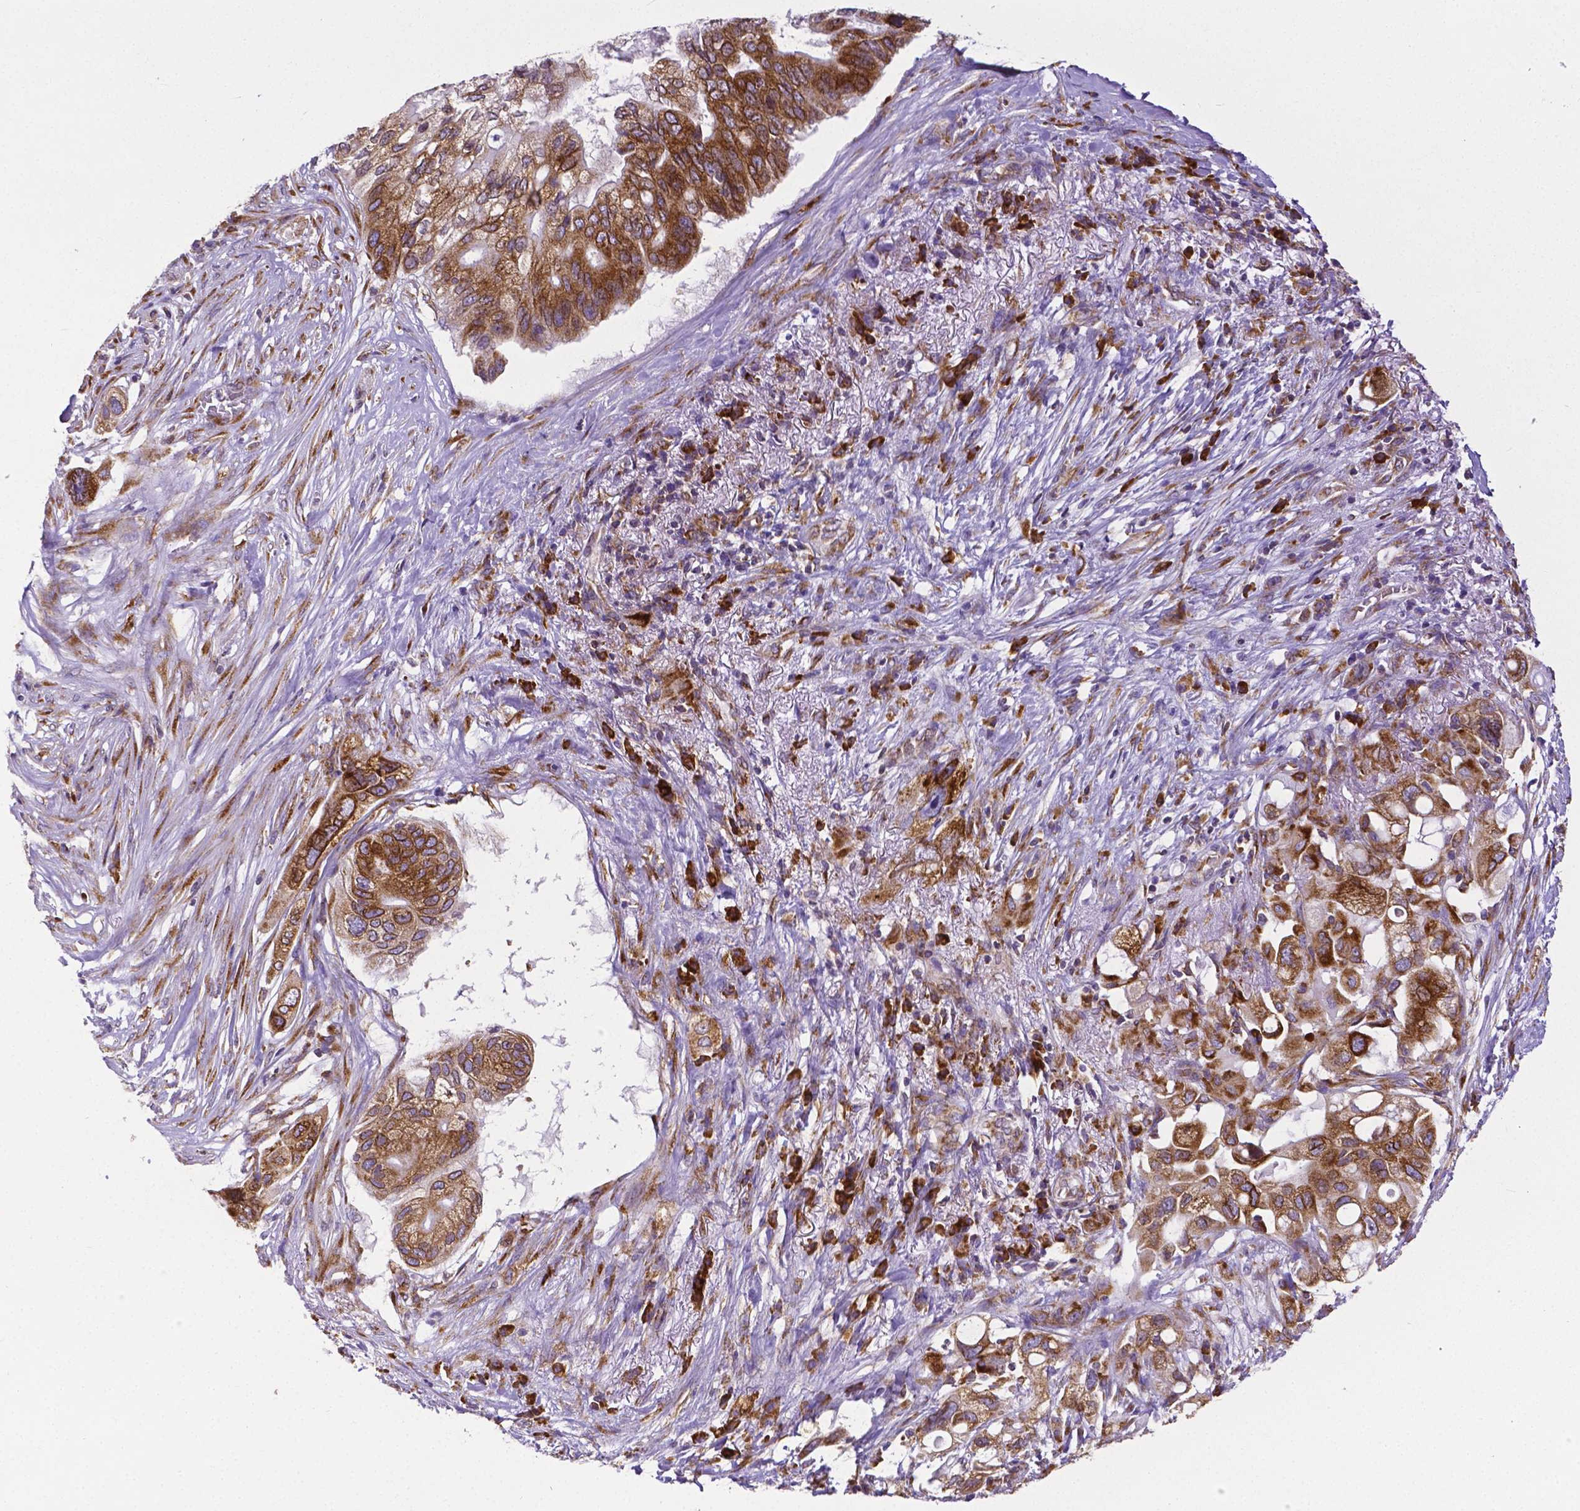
{"staining": {"intensity": "strong", "quantity": ">75%", "location": "cytoplasmic/membranous"}, "tissue": "pancreatic cancer", "cell_type": "Tumor cells", "image_type": "cancer", "snomed": [{"axis": "morphology", "description": "Adenocarcinoma, NOS"}, {"axis": "topography", "description": "Pancreas"}], "caption": "Immunohistochemical staining of human pancreatic cancer (adenocarcinoma) exhibits high levels of strong cytoplasmic/membranous protein expression in approximately >75% of tumor cells.", "gene": "MTDH", "patient": {"sex": "female", "age": 72}}